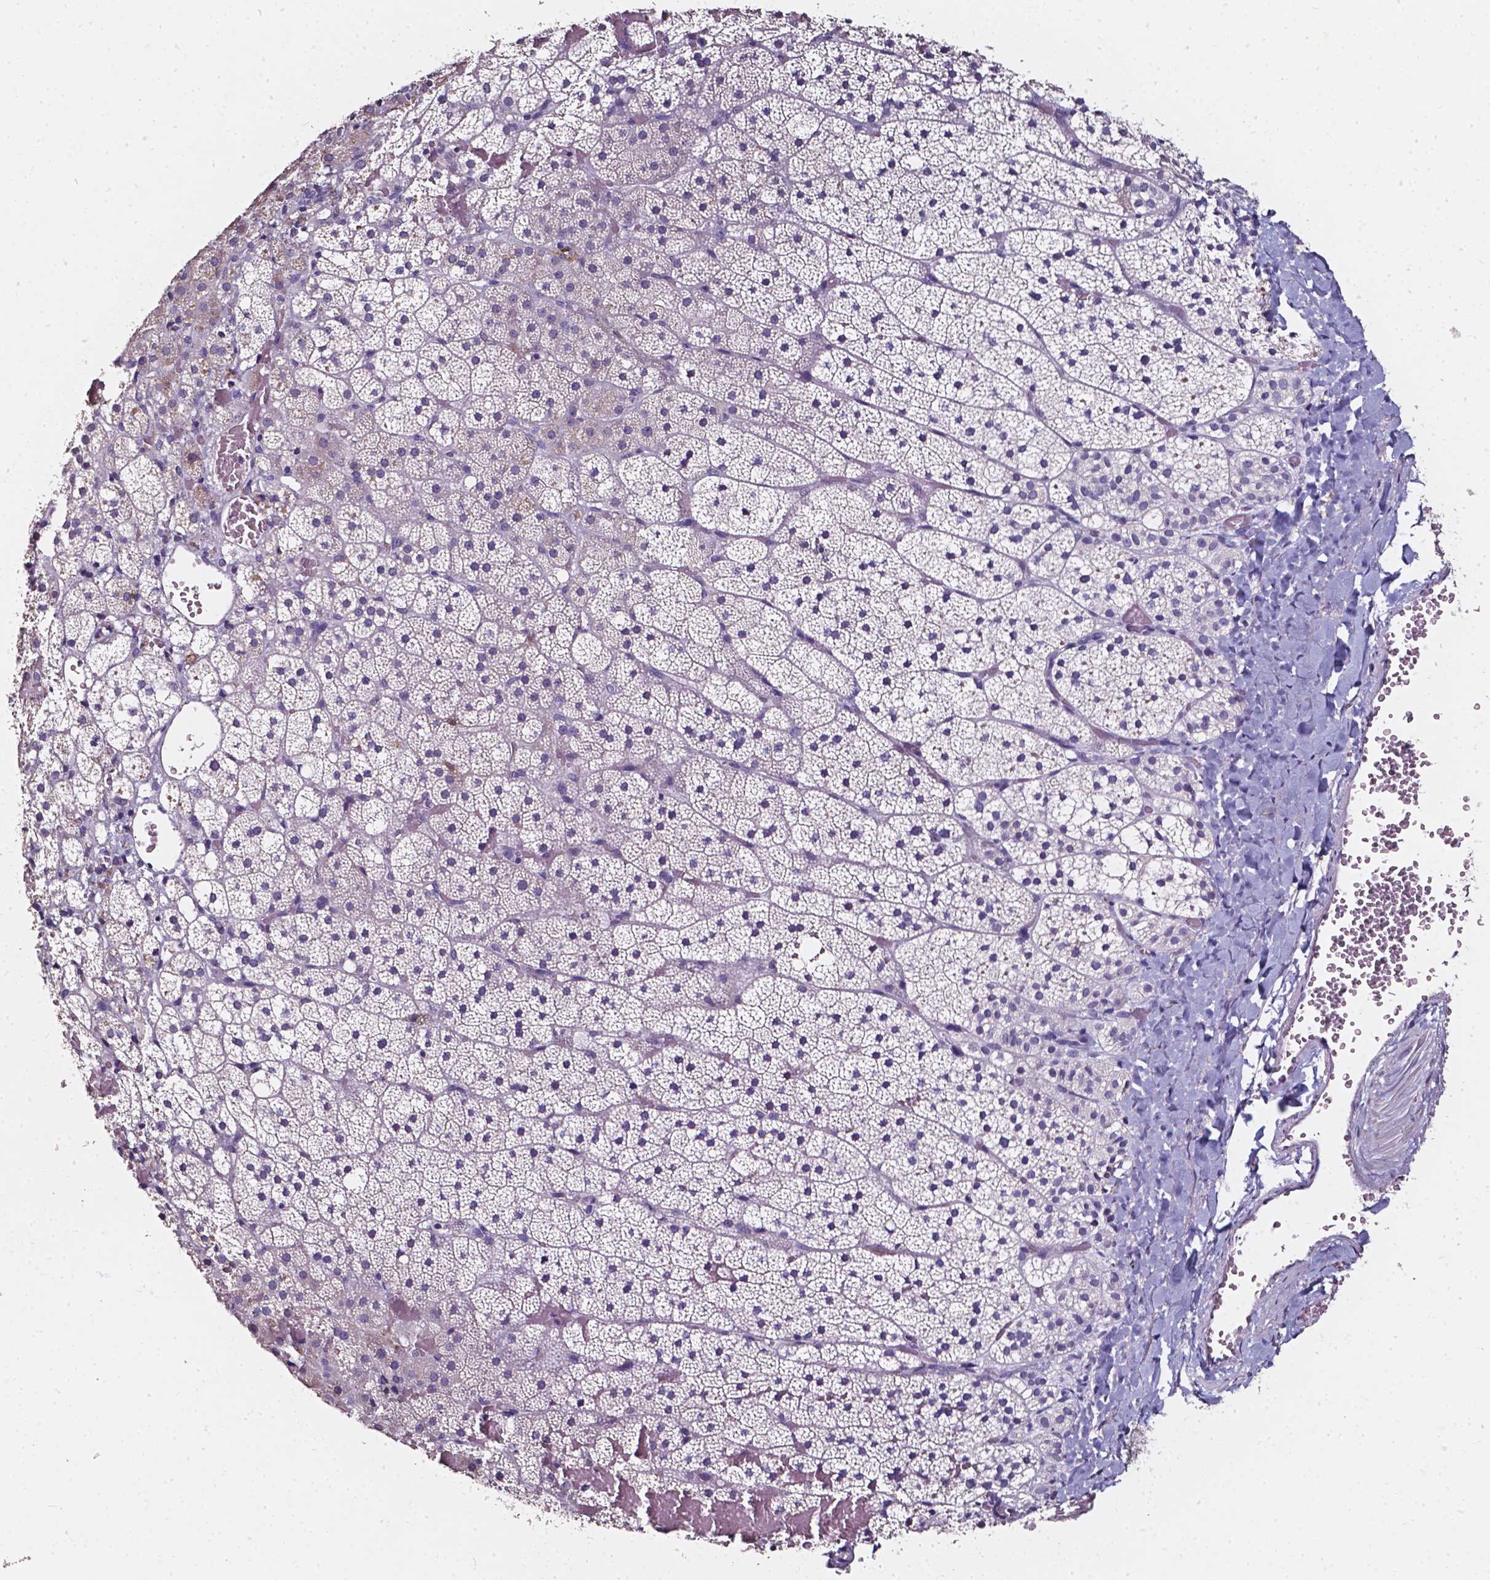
{"staining": {"intensity": "negative", "quantity": "none", "location": "none"}, "tissue": "adrenal gland", "cell_type": "Glandular cells", "image_type": "normal", "snomed": [{"axis": "morphology", "description": "Normal tissue, NOS"}, {"axis": "topography", "description": "Adrenal gland"}], "caption": "Micrograph shows no protein positivity in glandular cells of unremarkable adrenal gland. (Brightfield microscopy of DAB (3,3'-diaminobenzidine) immunohistochemistry at high magnification).", "gene": "AKR1B10", "patient": {"sex": "male", "age": 53}}